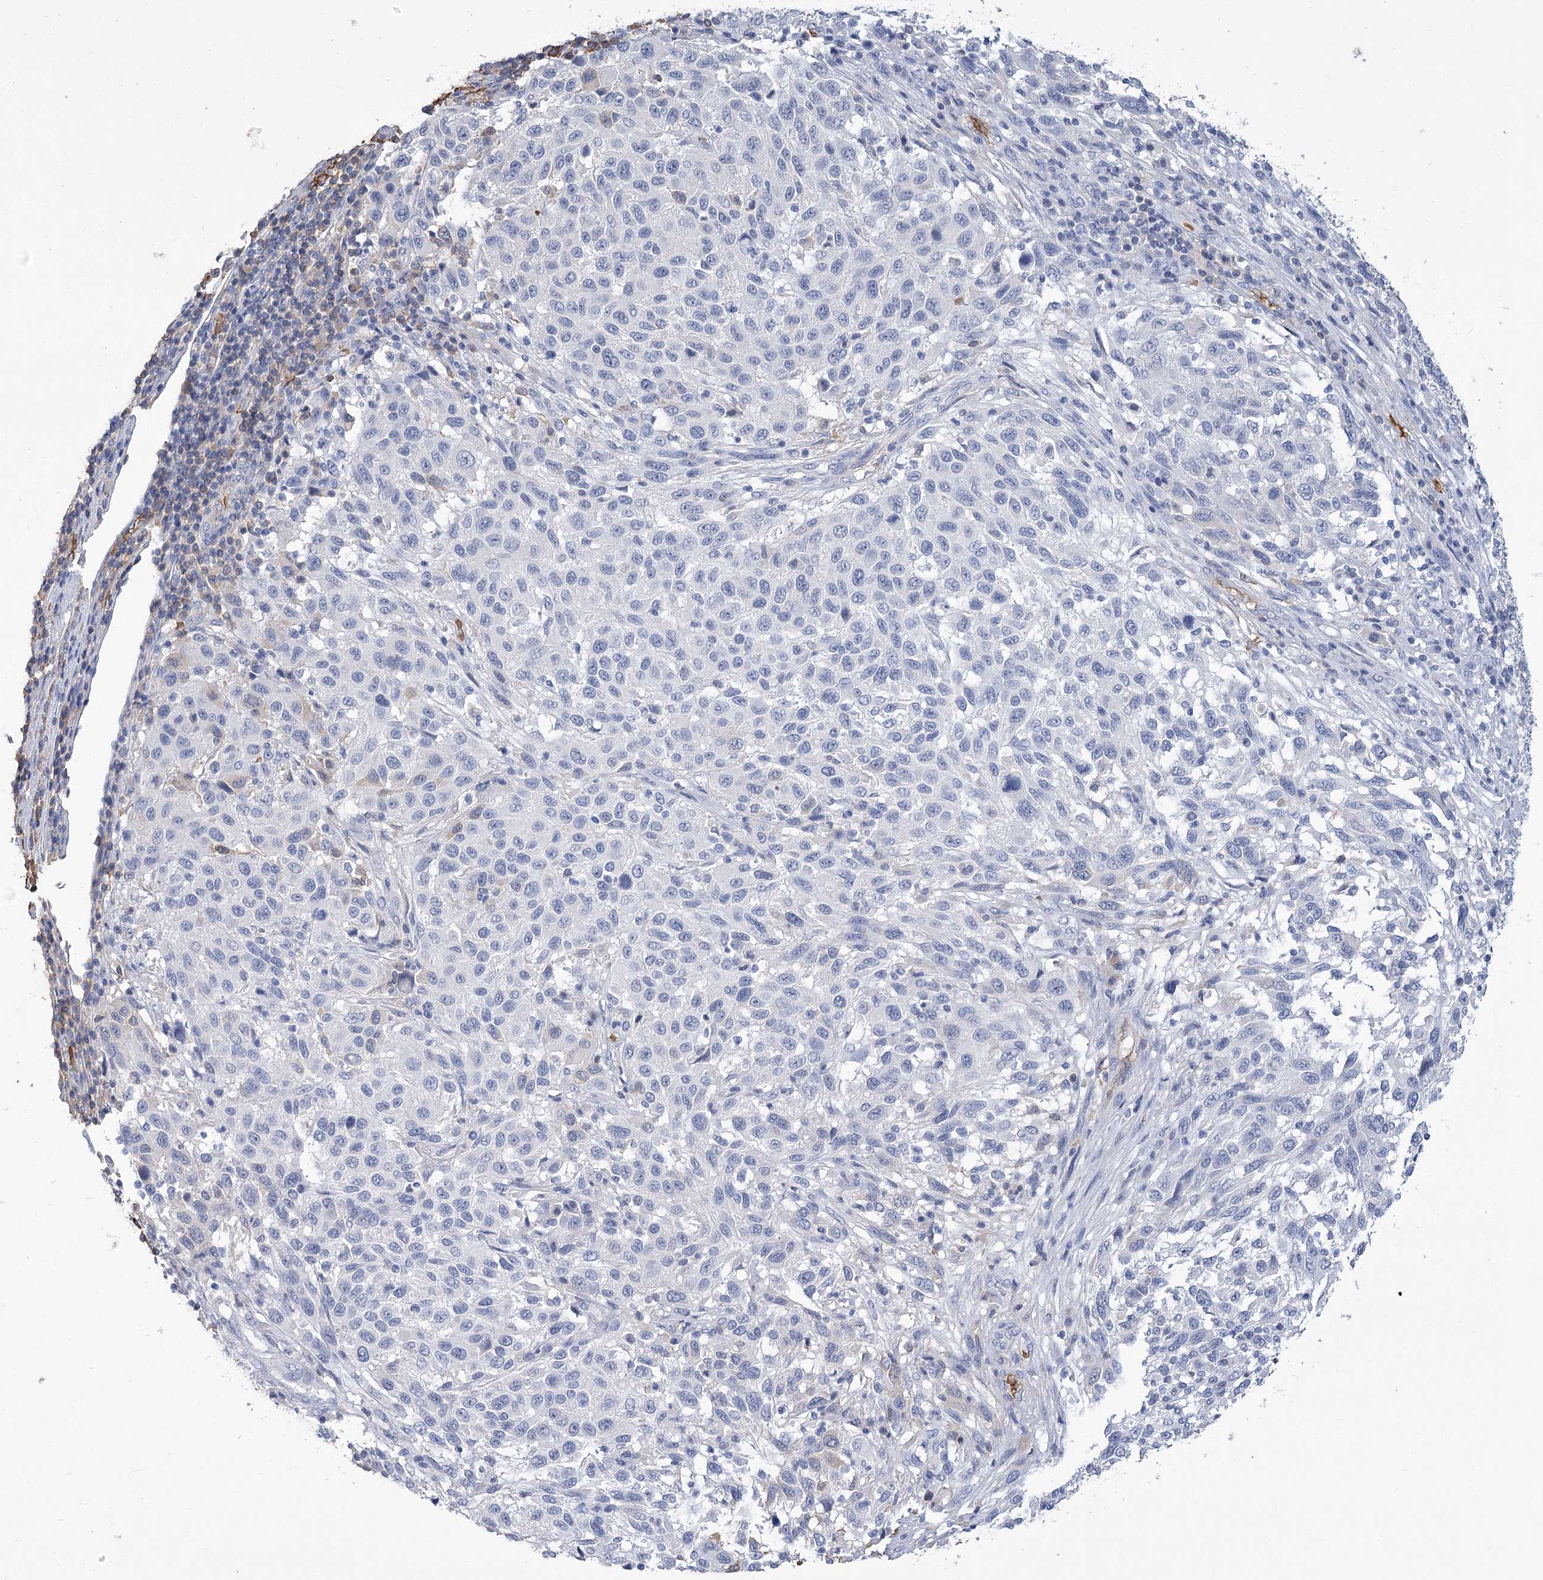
{"staining": {"intensity": "negative", "quantity": "none", "location": "none"}, "tissue": "melanoma", "cell_type": "Tumor cells", "image_type": "cancer", "snomed": [{"axis": "morphology", "description": "Malignant melanoma, Metastatic site"}, {"axis": "topography", "description": "Lymph node"}], "caption": "Tumor cells are negative for protein expression in human melanoma.", "gene": "HBA1", "patient": {"sex": "male", "age": 61}}